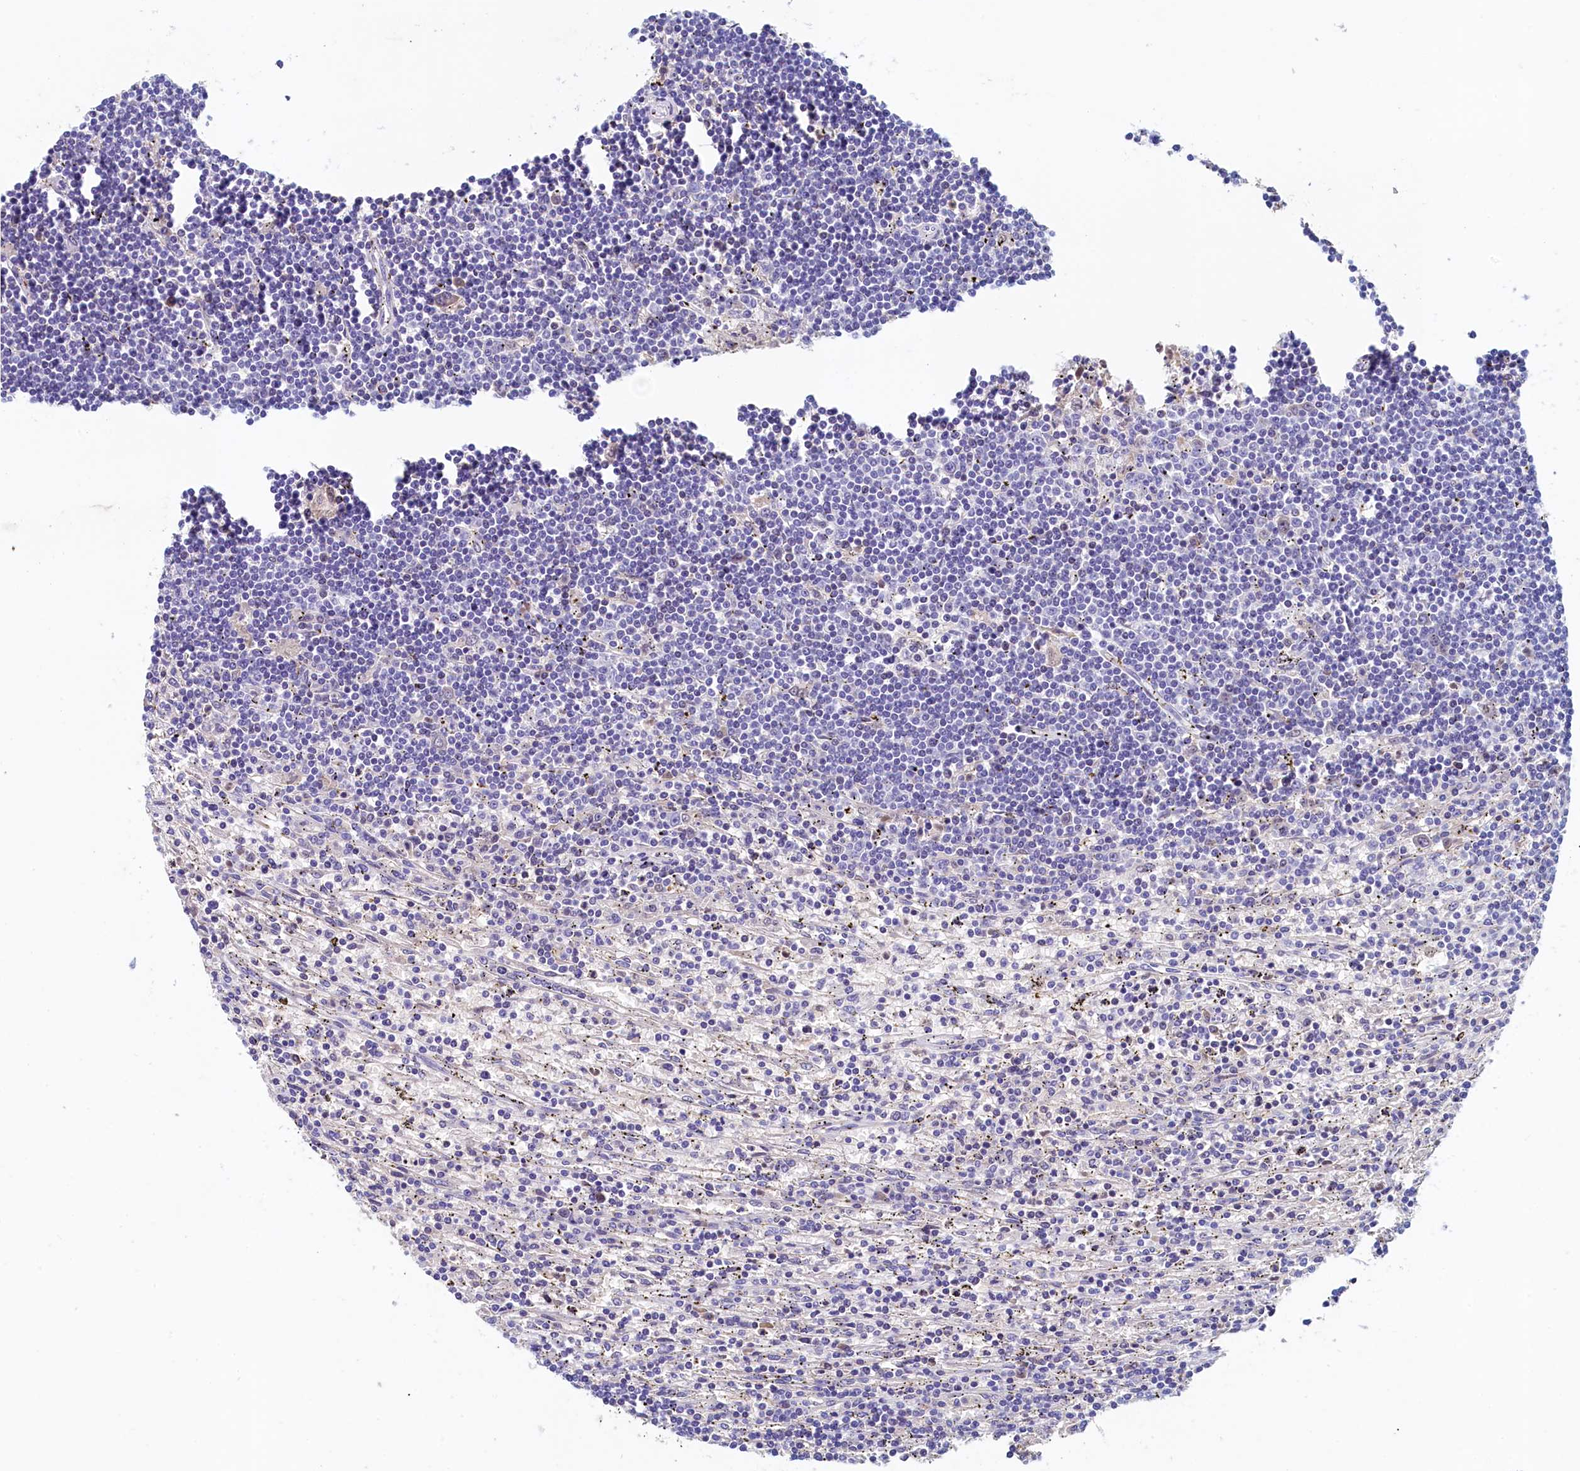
{"staining": {"intensity": "negative", "quantity": "none", "location": "none"}, "tissue": "lymphoma", "cell_type": "Tumor cells", "image_type": "cancer", "snomed": [{"axis": "morphology", "description": "Malignant lymphoma, non-Hodgkin's type, Low grade"}, {"axis": "topography", "description": "Spleen"}], "caption": "Human lymphoma stained for a protein using immunohistochemistry (IHC) exhibits no staining in tumor cells.", "gene": "GUCA1C", "patient": {"sex": "male", "age": 76}}